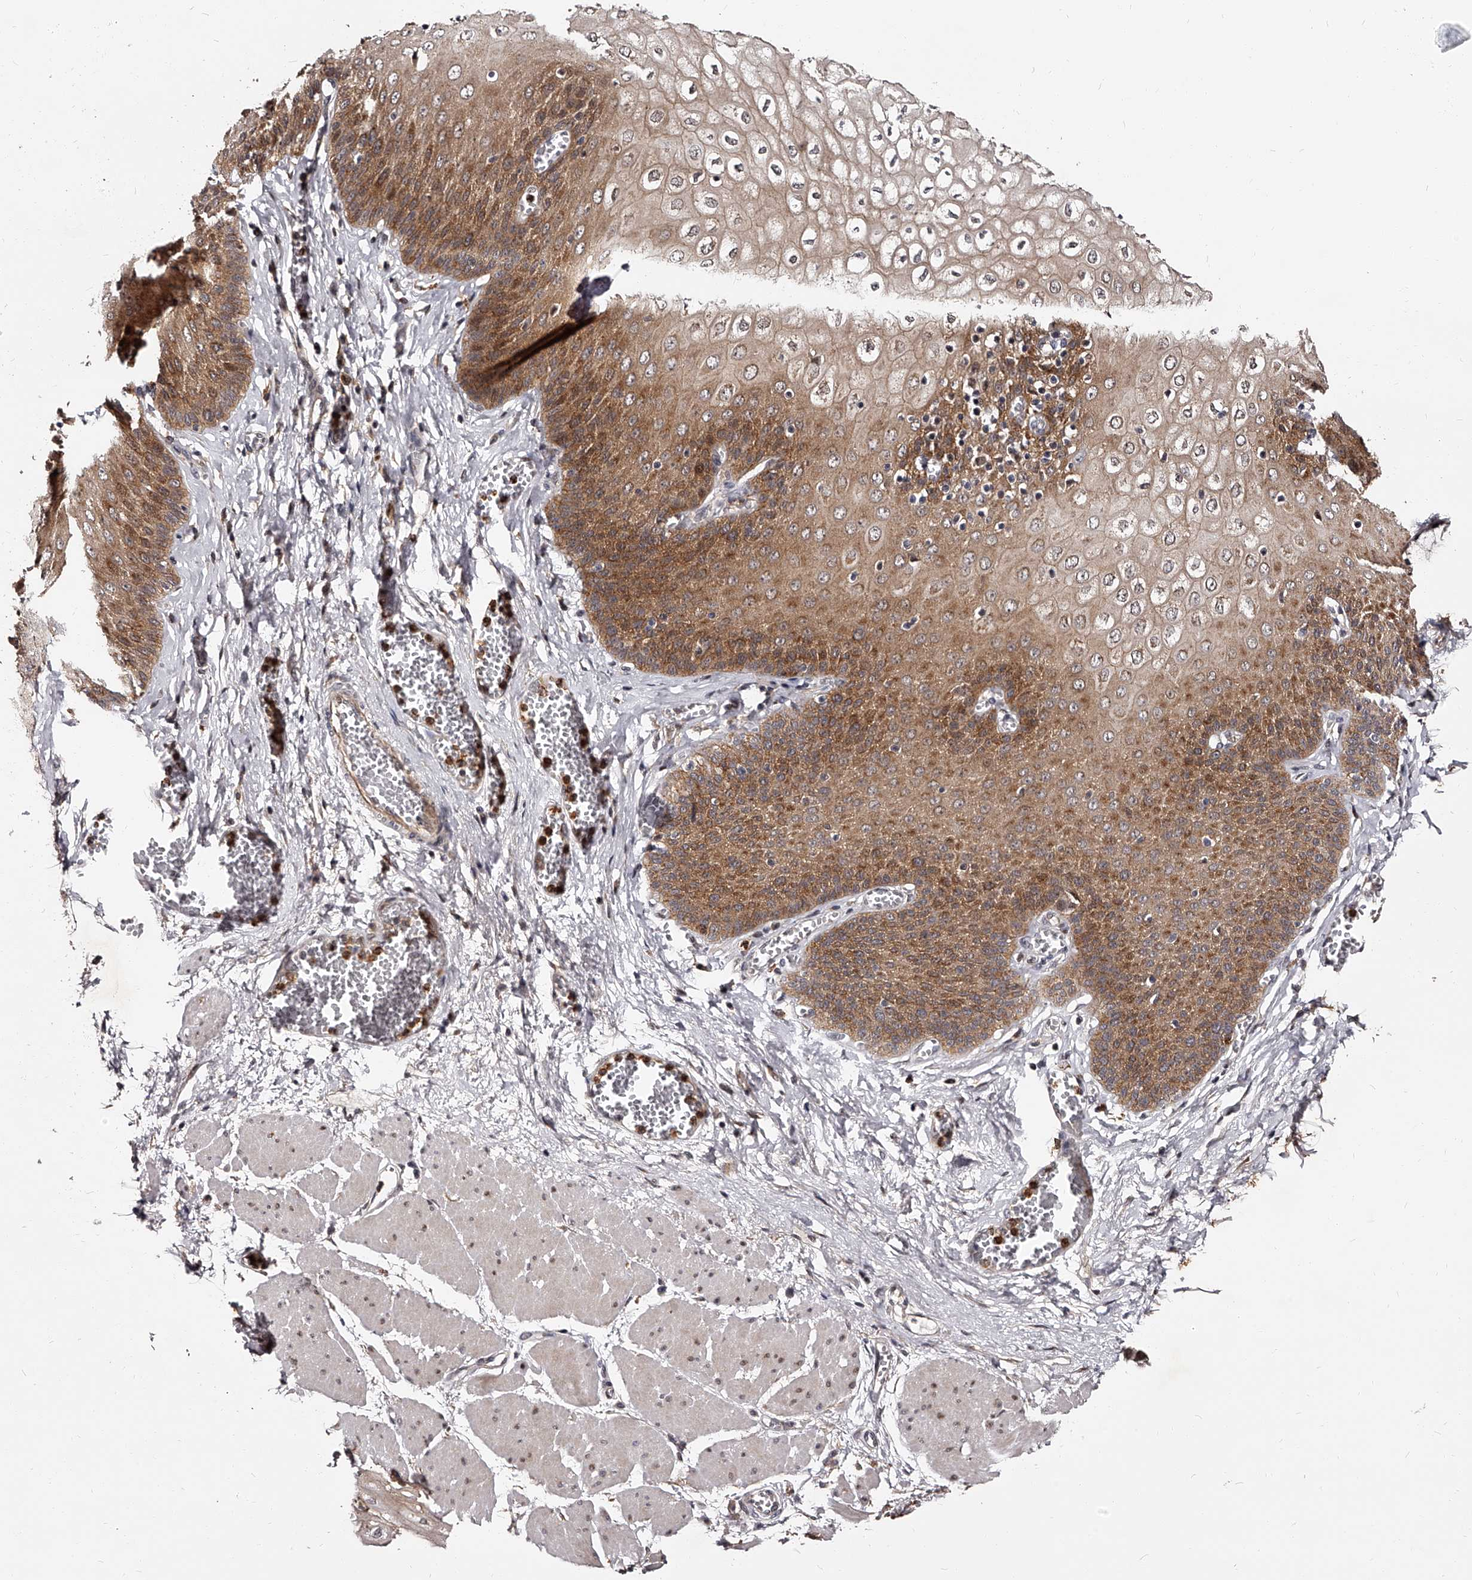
{"staining": {"intensity": "strong", "quantity": ">75%", "location": "cytoplasmic/membranous"}, "tissue": "esophagus", "cell_type": "Squamous epithelial cells", "image_type": "normal", "snomed": [{"axis": "morphology", "description": "Normal tissue, NOS"}, {"axis": "topography", "description": "Esophagus"}], "caption": "Esophagus stained with DAB (3,3'-diaminobenzidine) immunohistochemistry reveals high levels of strong cytoplasmic/membranous expression in approximately >75% of squamous epithelial cells.", "gene": "RSC1A1", "patient": {"sex": "male", "age": 60}}